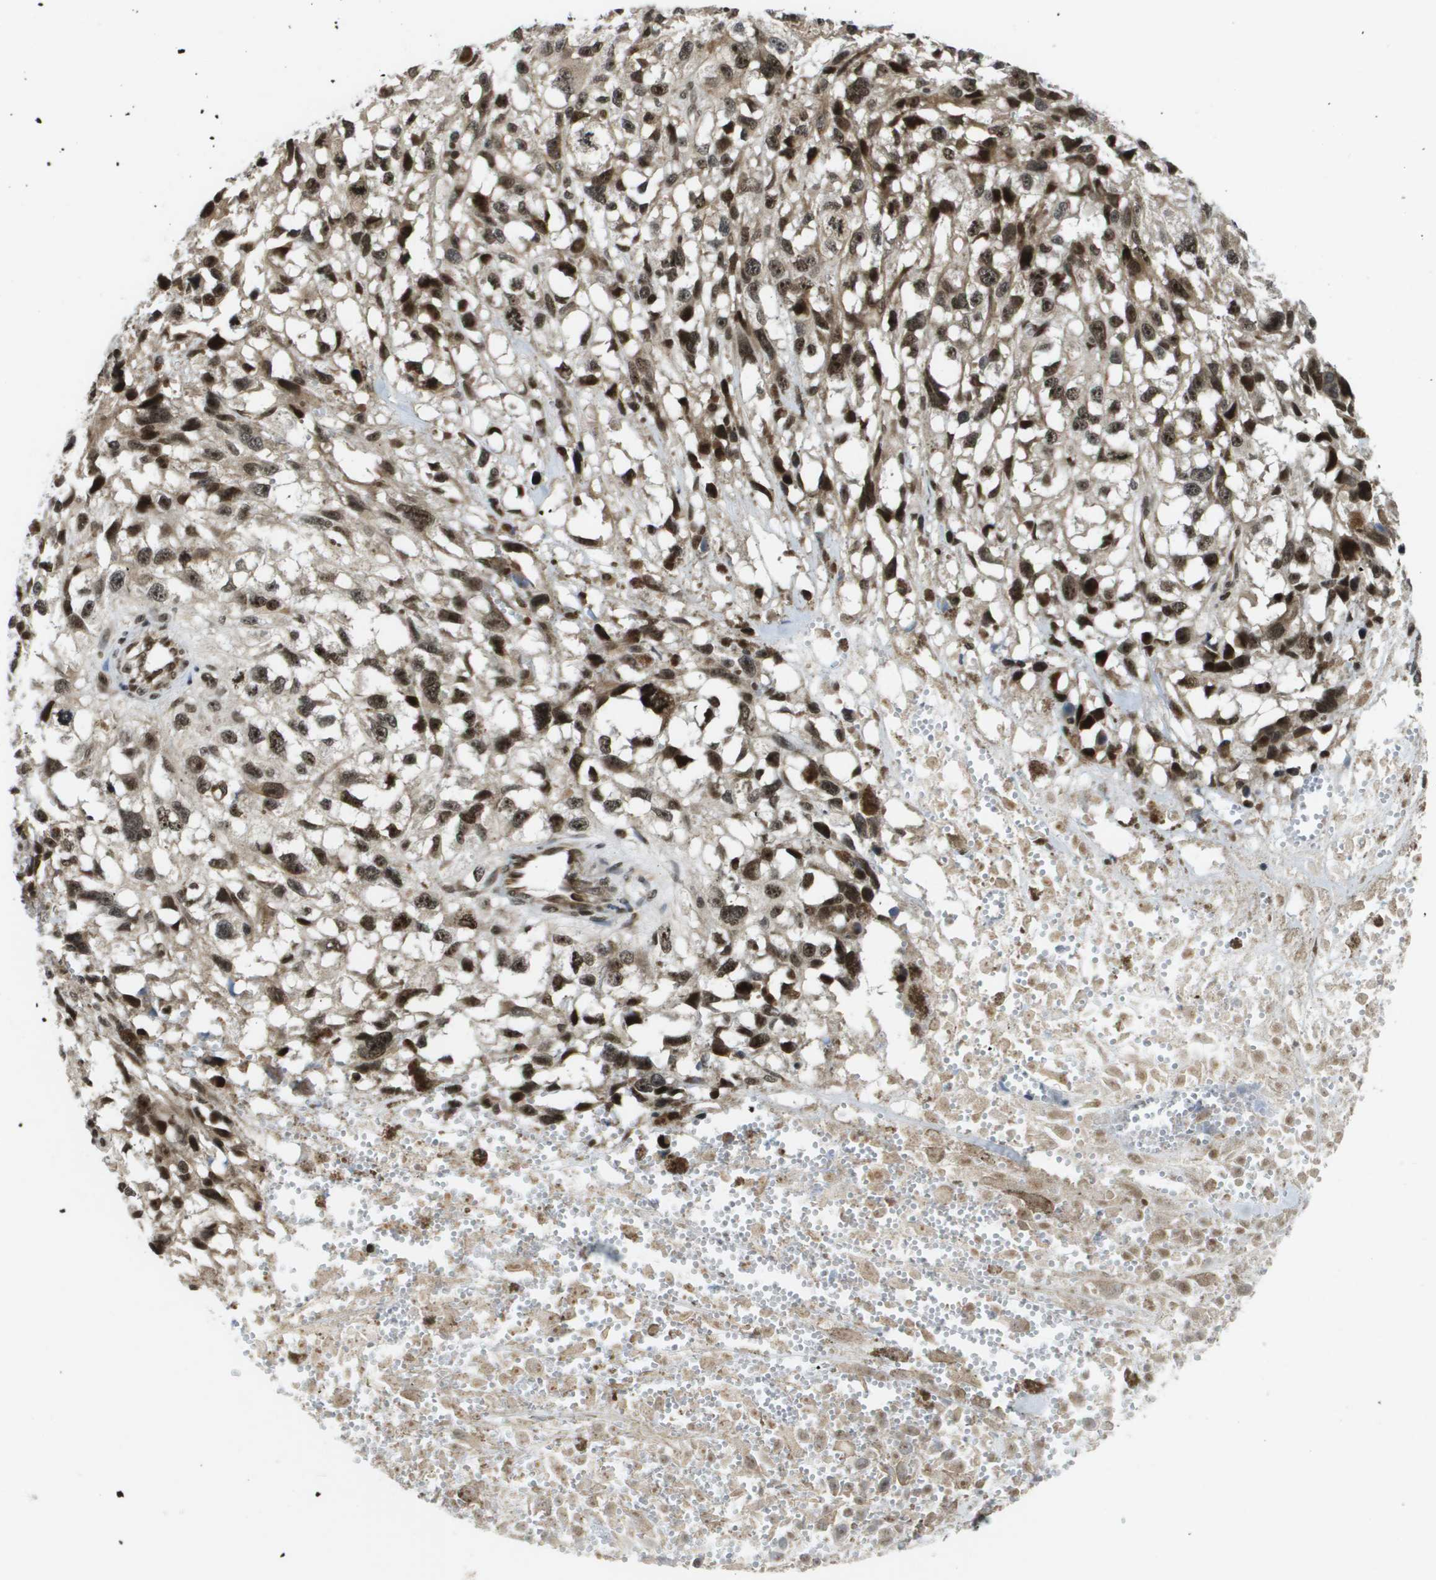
{"staining": {"intensity": "strong", "quantity": ">75%", "location": "nuclear"}, "tissue": "melanoma", "cell_type": "Tumor cells", "image_type": "cancer", "snomed": [{"axis": "morphology", "description": "Malignant melanoma, Metastatic site"}, {"axis": "topography", "description": "Lymph node"}], "caption": "Immunohistochemical staining of melanoma shows high levels of strong nuclear protein staining in about >75% of tumor cells.", "gene": "RECQL4", "patient": {"sex": "male", "age": 59}}